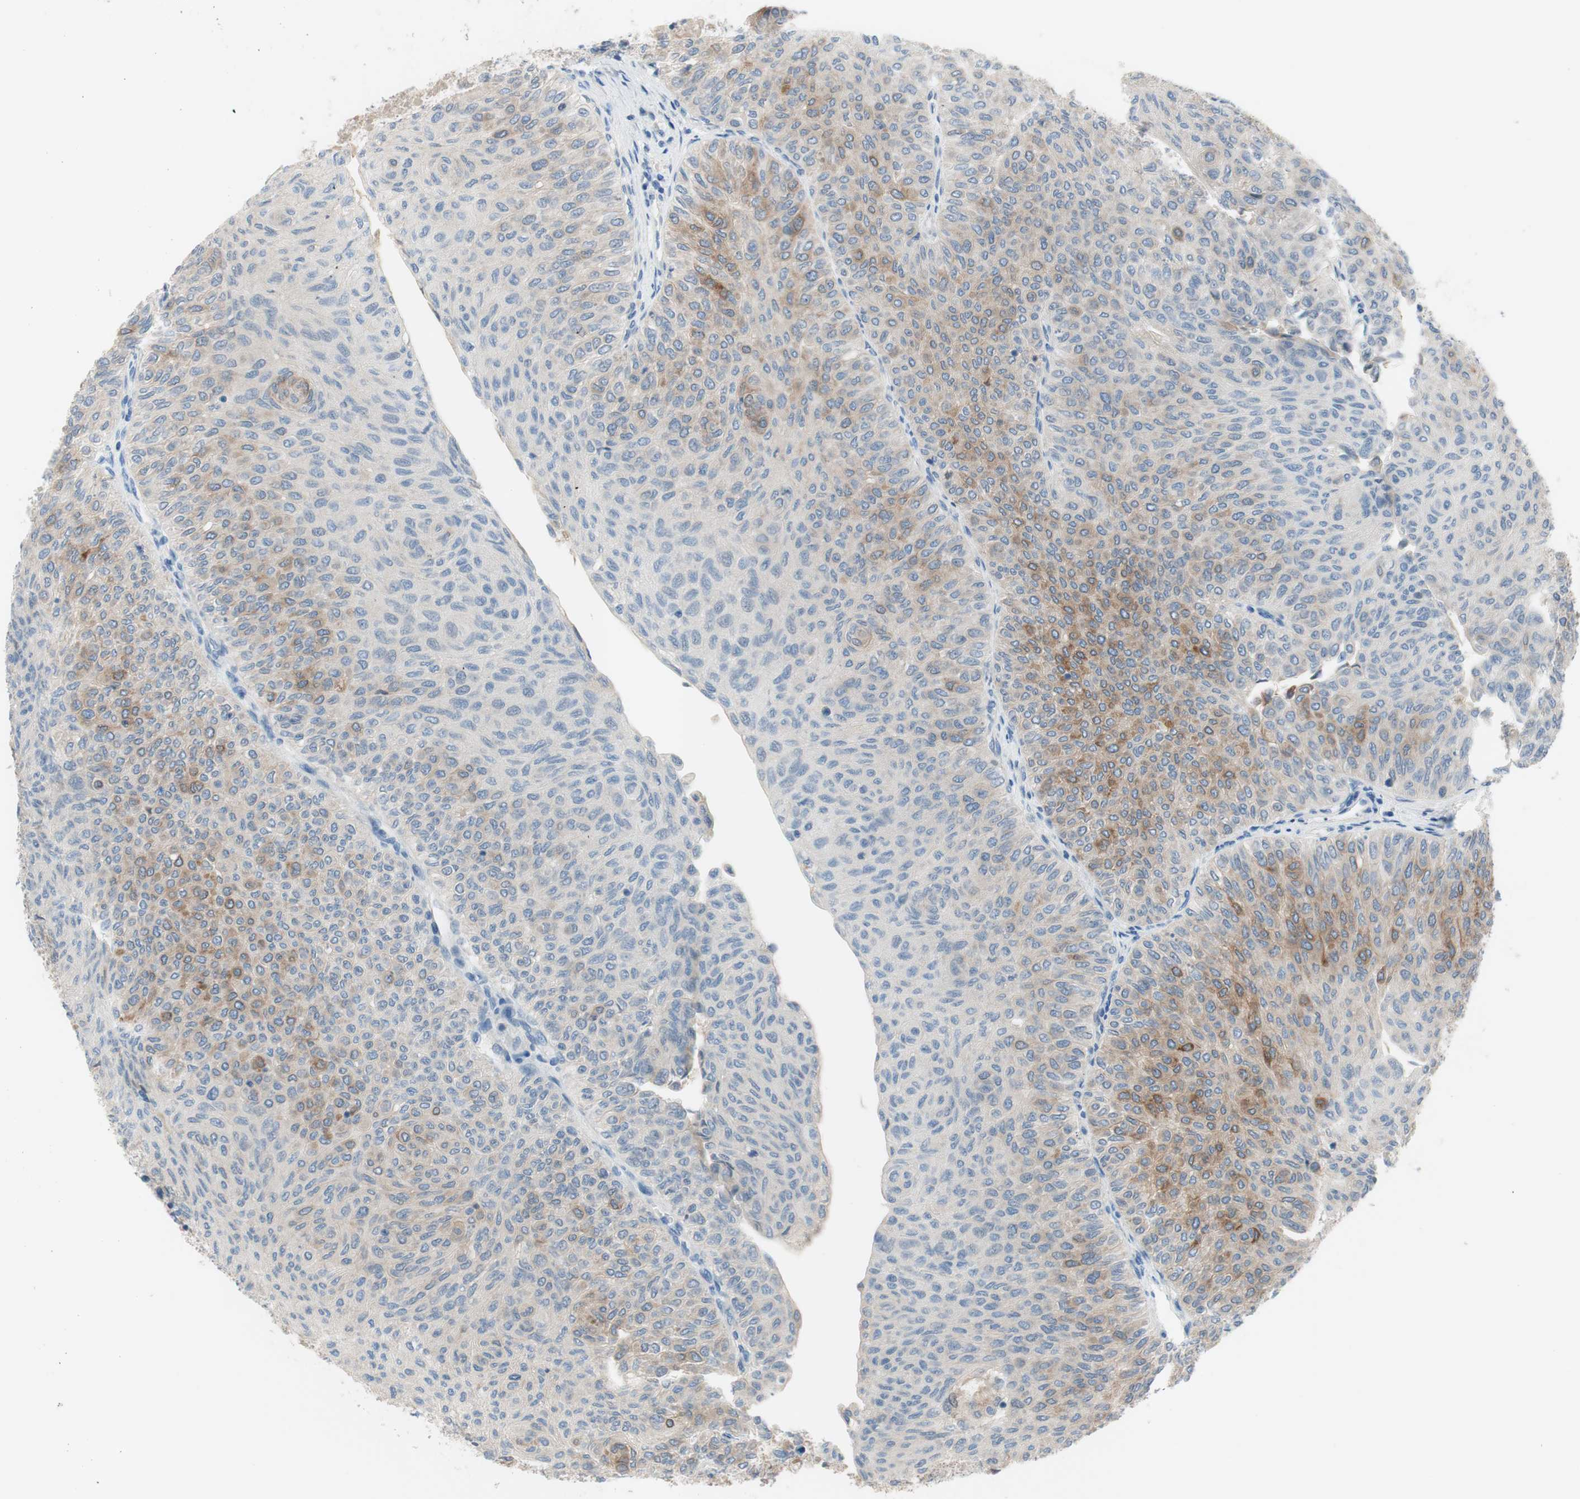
{"staining": {"intensity": "moderate", "quantity": "<25%", "location": "cytoplasmic/membranous"}, "tissue": "urothelial cancer", "cell_type": "Tumor cells", "image_type": "cancer", "snomed": [{"axis": "morphology", "description": "Urothelial carcinoma, Low grade"}, {"axis": "topography", "description": "Urinary bladder"}], "caption": "A brown stain highlights moderate cytoplasmic/membranous positivity of a protein in human urothelial cancer tumor cells.", "gene": "FDFT1", "patient": {"sex": "male", "age": 78}}